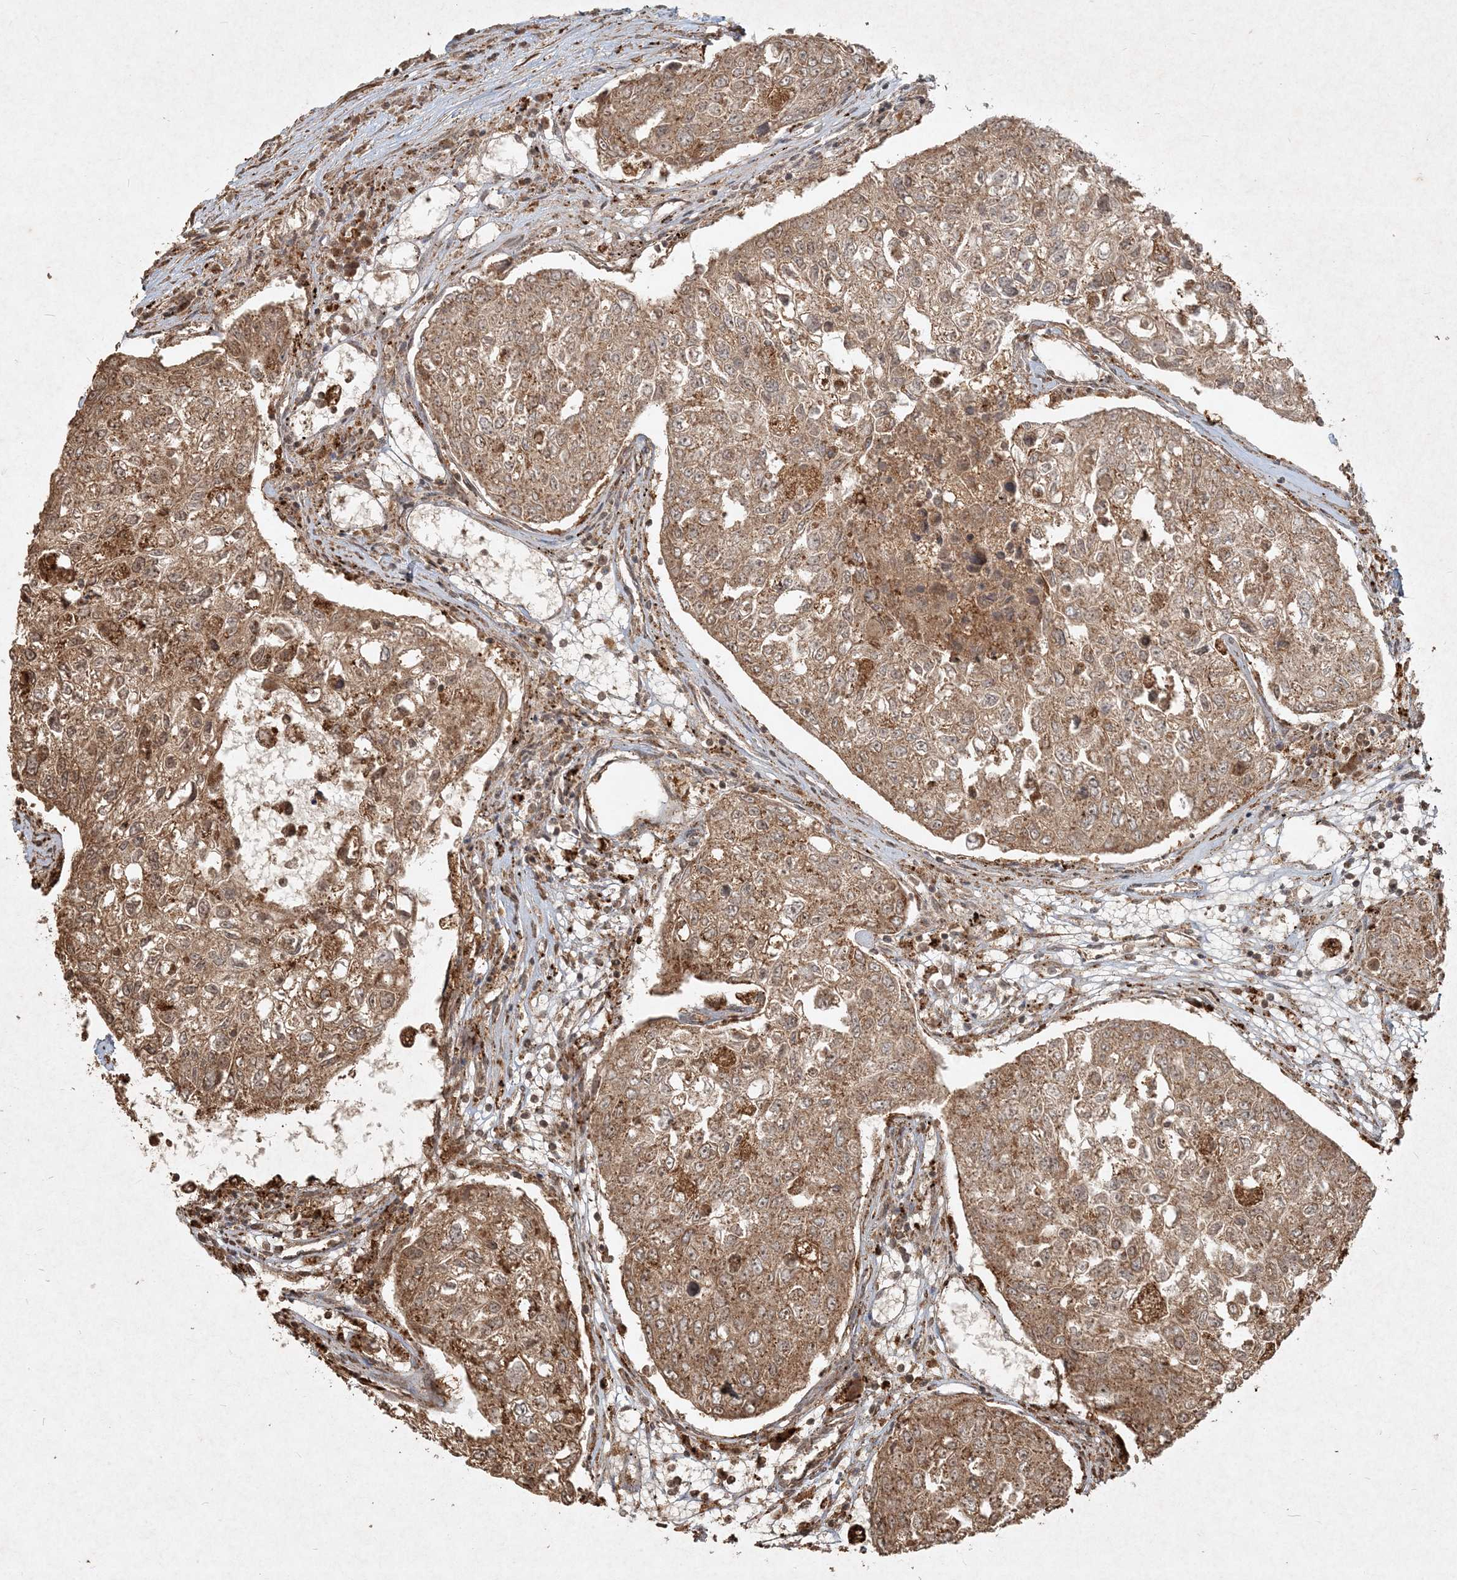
{"staining": {"intensity": "moderate", "quantity": ">75%", "location": "cytoplasmic/membranous"}, "tissue": "urothelial cancer", "cell_type": "Tumor cells", "image_type": "cancer", "snomed": [{"axis": "morphology", "description": "Urothelial carcinoma, High grade"}, {"axis": "topography", "description": "Lymph node"}, {"axis": "topography", "description": "Urinary bladder"}], "caption": "IHC staining of urothelial cancer, which displays medium levels of moderate cytoplasmic/membranous positivity in approximately >75% of tumor cells indicating moderate cytoplasmic/membranous protein positivity. The staining was performed using DAB (brown) for protein detection and nuclei were counterstained in hematoxylin (blue).", "gene": "NARS1", "patient": {"sex": "male", "age": 51}}